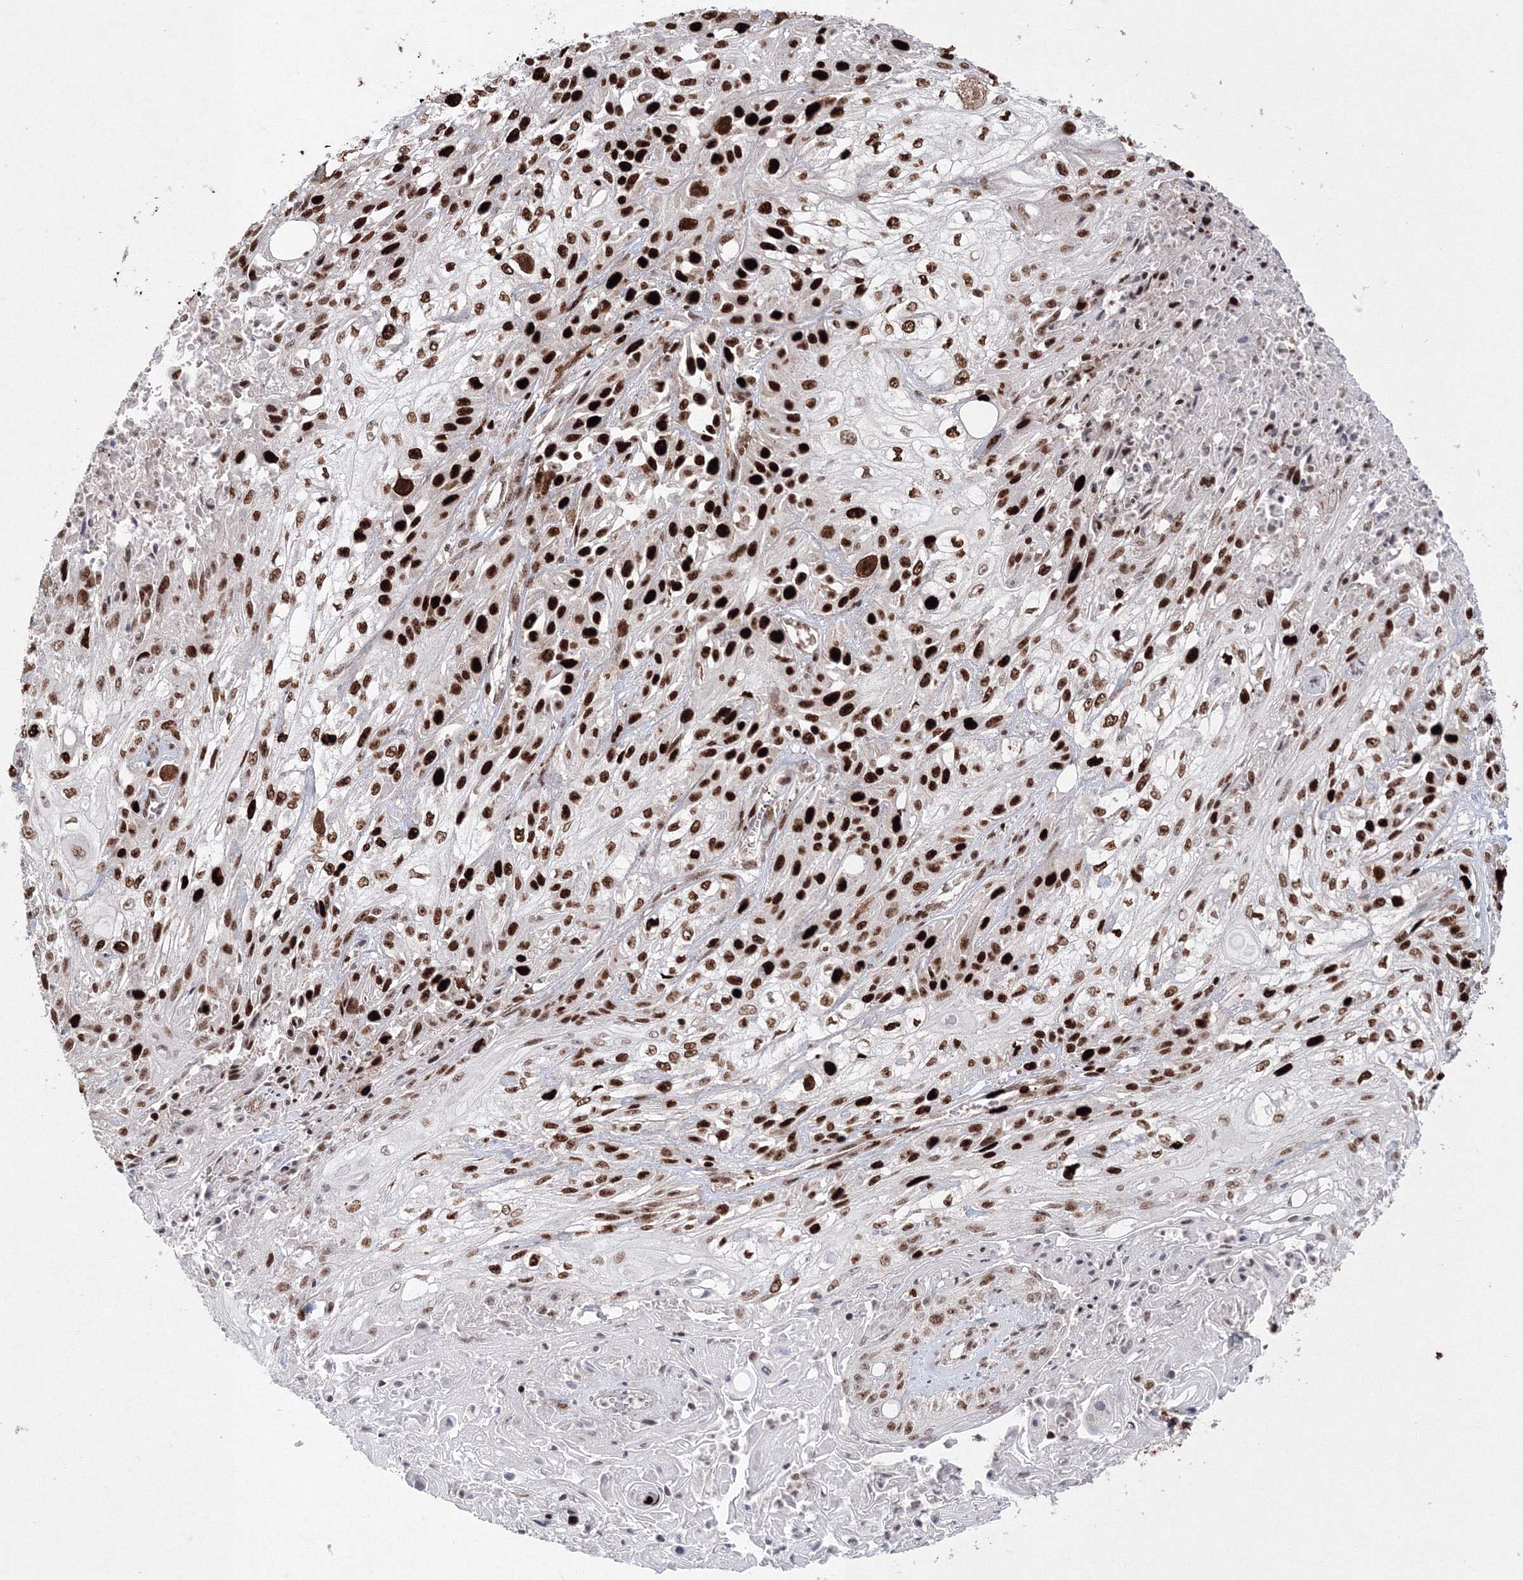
{"staining": {"intensity": "strong", "quantity": ">75%", "location": "nuclear"}, "tissue": "skin cancer", "cell_type": "Tumor cells", "image_type": "cancer", "snomed": [{"axis": "morphology", "description": "Squamous cell carcinoma, NOS"}, {"axis": "morphology", "description": "Squamous cell carcinoma, metastatic, NOS"}, {"axis": "topography", "description": "Skin"}, {"axis": "topography", "description": "Lymph node"}], "caption": "Skin metastatic squamous cell carcinoma tissue exhibits strong nuclear staining in about >75% of tumor cells, visualized by immunohistochemistry.", "gene": "LIG1", "patient": {"sex": "male", "age": 75}}